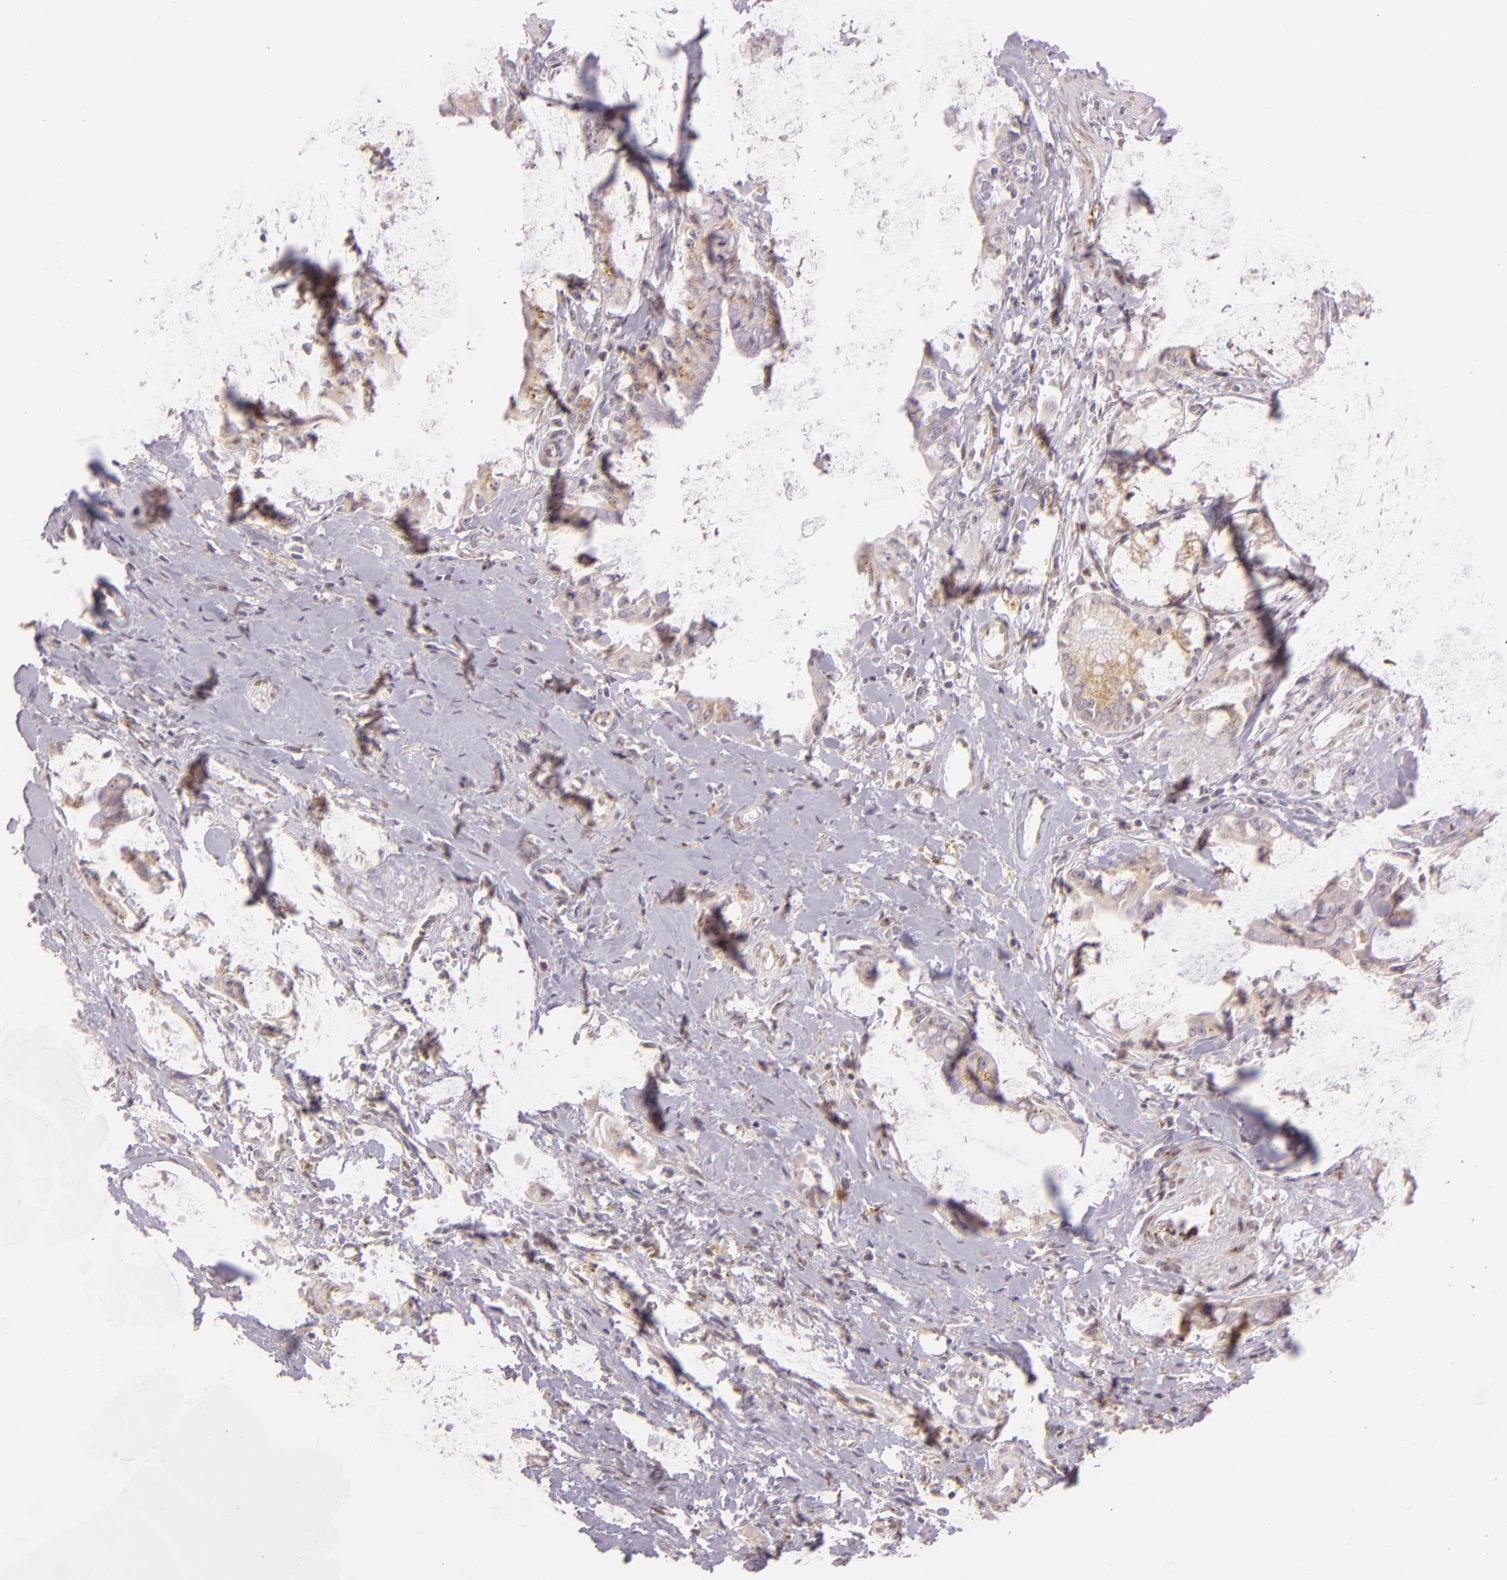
{"staining": {"intensity": "weak", "quantity": ">75%", "location": "cytoplasmic/membranous"}, "tissue": "pancreatic cancer", "cell_type": "Tumor cells", "image_type": "cancer", "snomed": [{"axis": "morphology", "description": "Adenocarcinoma, NOS"}, {"axis": "topography", "description": "Pancreas"}], "caption": "The photomicrograph exhibits a brown stain indicating the presence of a protein in the cytoplasmic/membranous of tumor cells in adenocarcinoma (pancreatic). The staining was performed using DAB, with brown indicating positive protein expression. Nuclei are stained blue with hematoxylin.", "gene": "LGMN", "patient": {"sex": "male", "age": 59}}